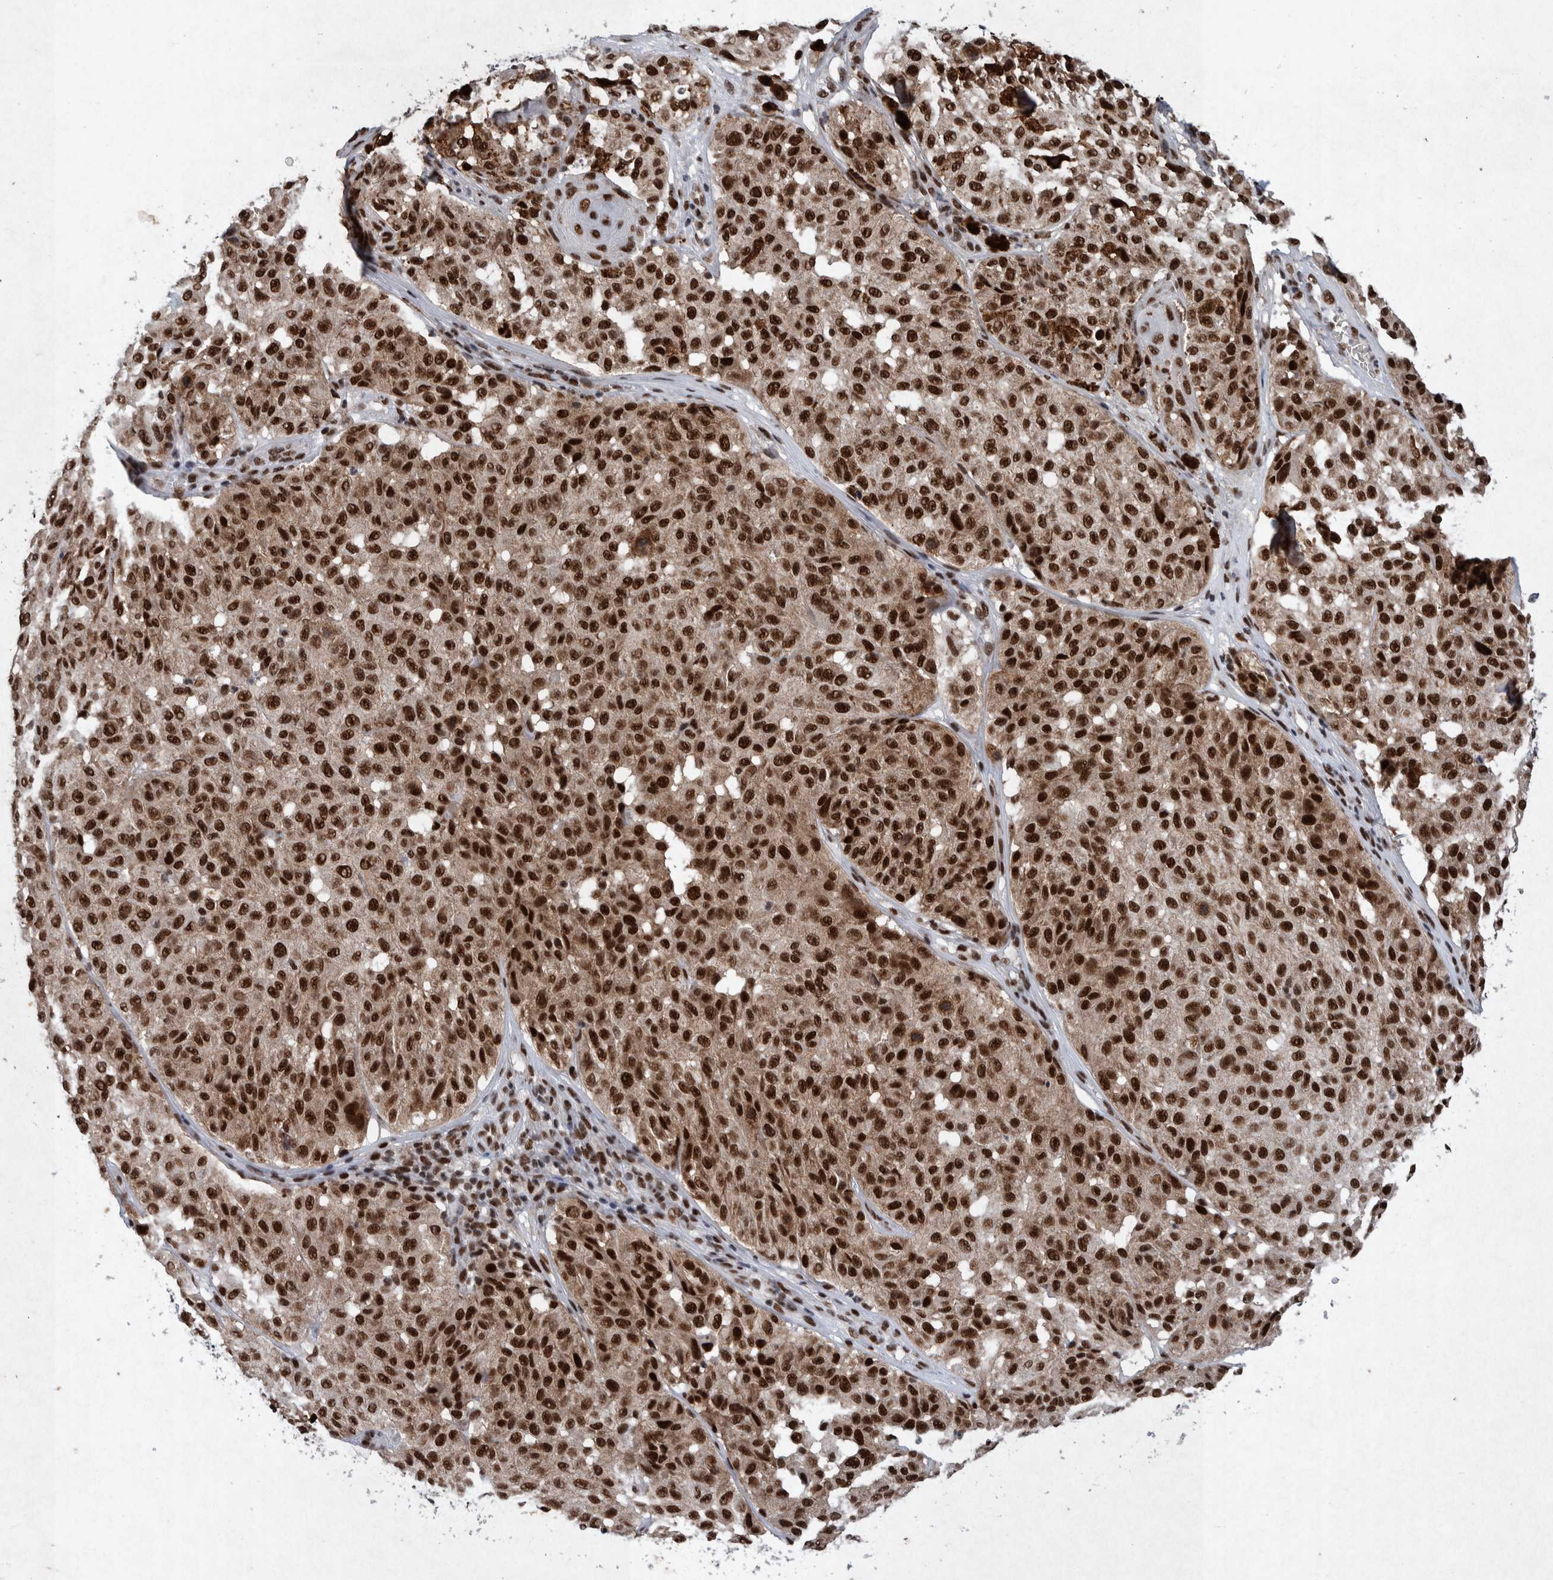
{"staining": {"intensity": "strong", "quantity": ">75%", "location": "nuclear"}, "tissue": "melanoma", "cell_type": "Tumor cells", "image_type": "cancer", "snomed": [{"axis": "morphology", "description": "Malignant melanoma, NOS"}, {"axis": "topography", "description": "Skin"}], "caption": "High-magnification brightfield microscopy of malignant melanoma stained with DAB (3,3'-diaminobenzidine) (brown) and counterstained with hematoxylin (blue). tumor cells exhibit strong nuclear positivity is appreciated in about>75% of cells. (Stains: DAB in brown, nuclei in blue, Microscopy: brightfield microscopy at high magnification).", "gene": "TAF10", "patient": {"sex": "female", "age": 46}}